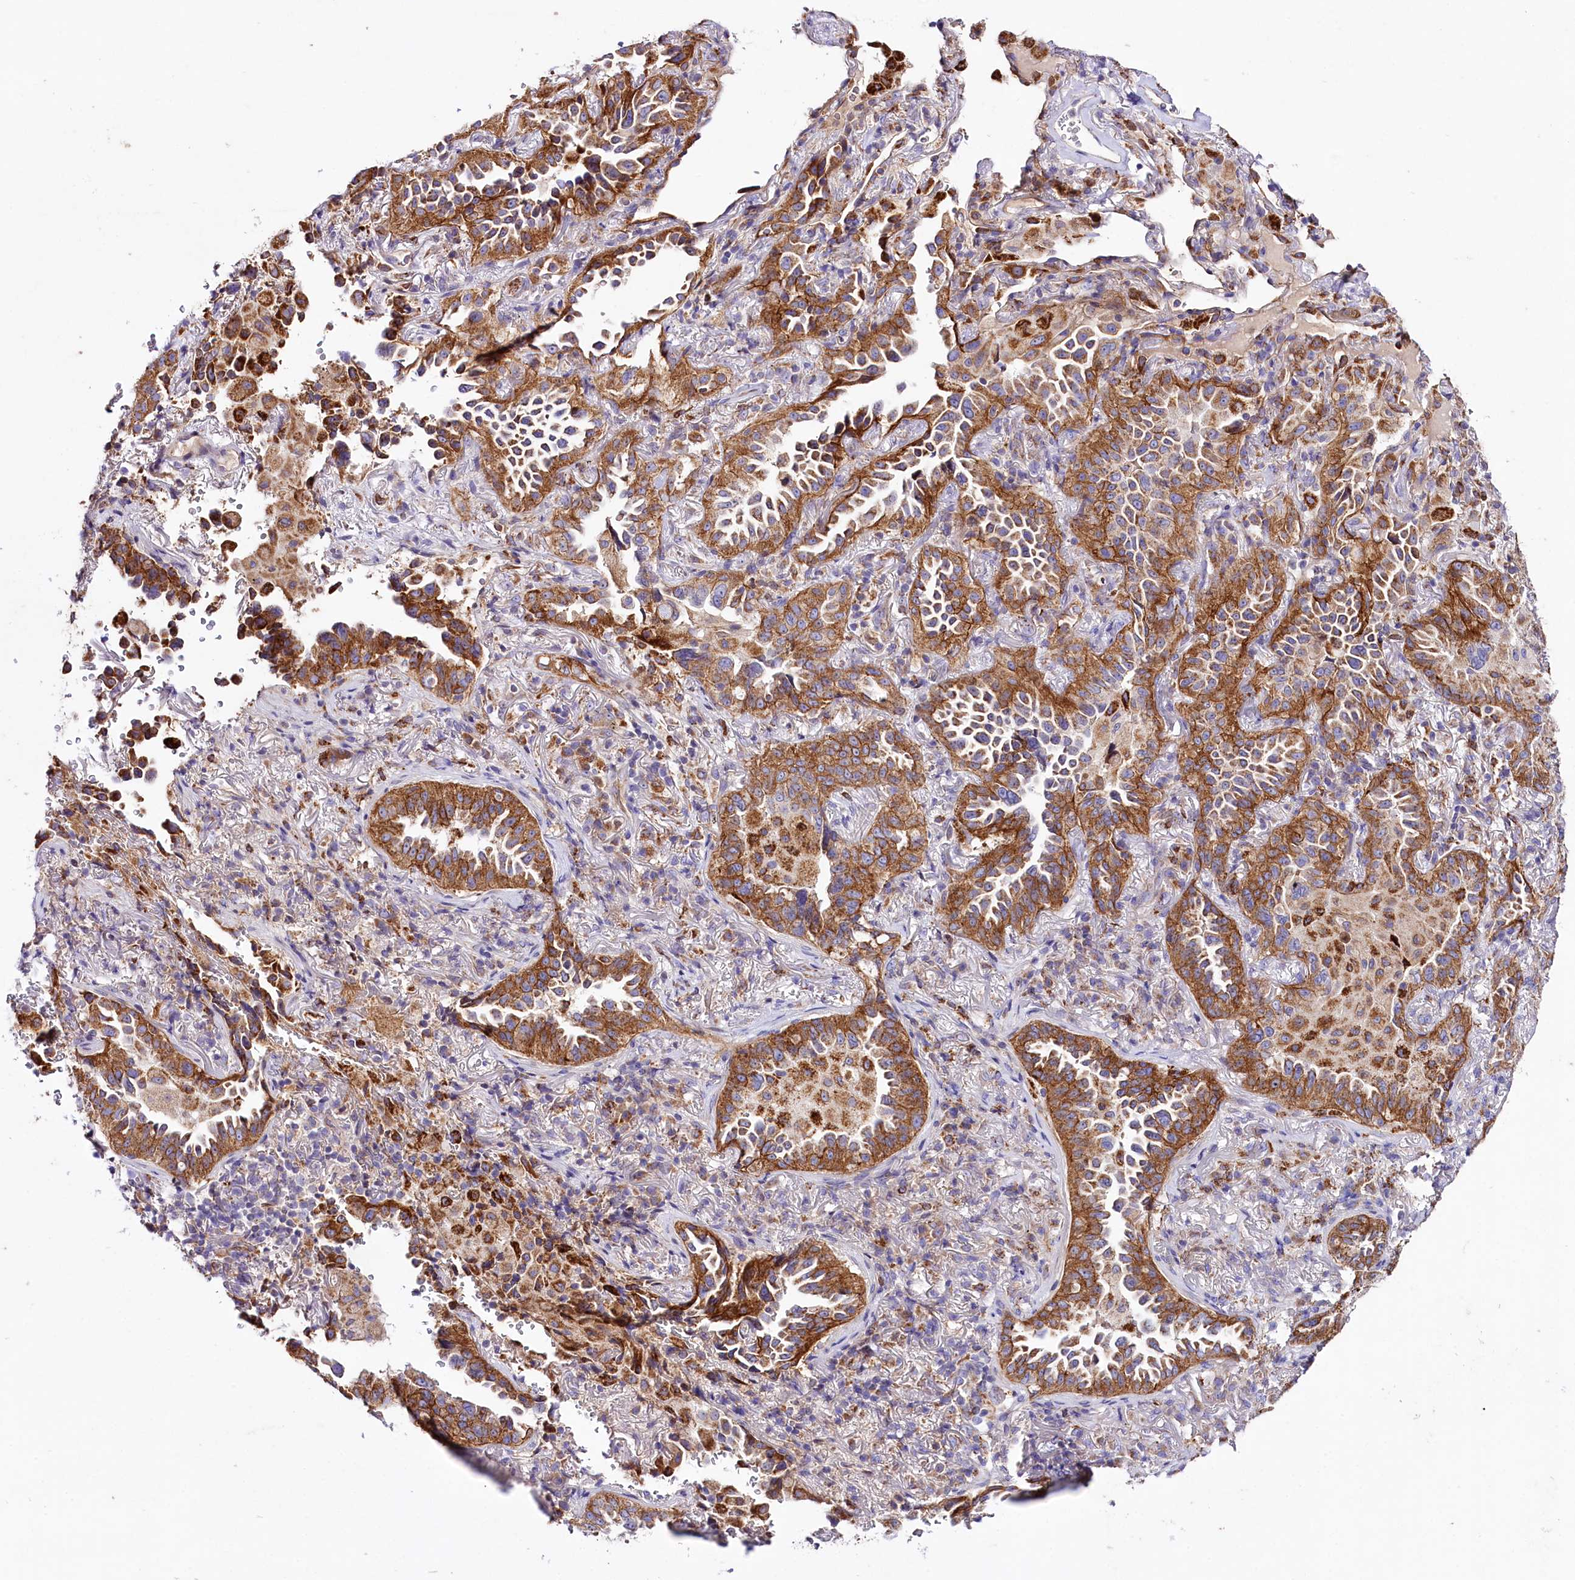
{"staining": {"intensity": "strong", "quantity": ">75%", "location": "cytoplasmic/membranous"}, "tissue": "lung cancer", "cell_type": "Tumor cells", "image_type": "cancer", "snomed": [{"axis": "morphology", "description": "Adenocarcinoma, NOS"}, {"axis": "topography", "description": "Lung"}], "caption": "High-magnification brightfield microscopy of lung cancer (adenocarcinoma) stained with DAB (brown) and counterstained with hematoxylin (blue). tumor cells exhibit strong cytoplasmic/membranous expression is appreciated in about>75% of cells.", "gene": "SACM1L", "patient": {"sex": "female", "age": 69}}